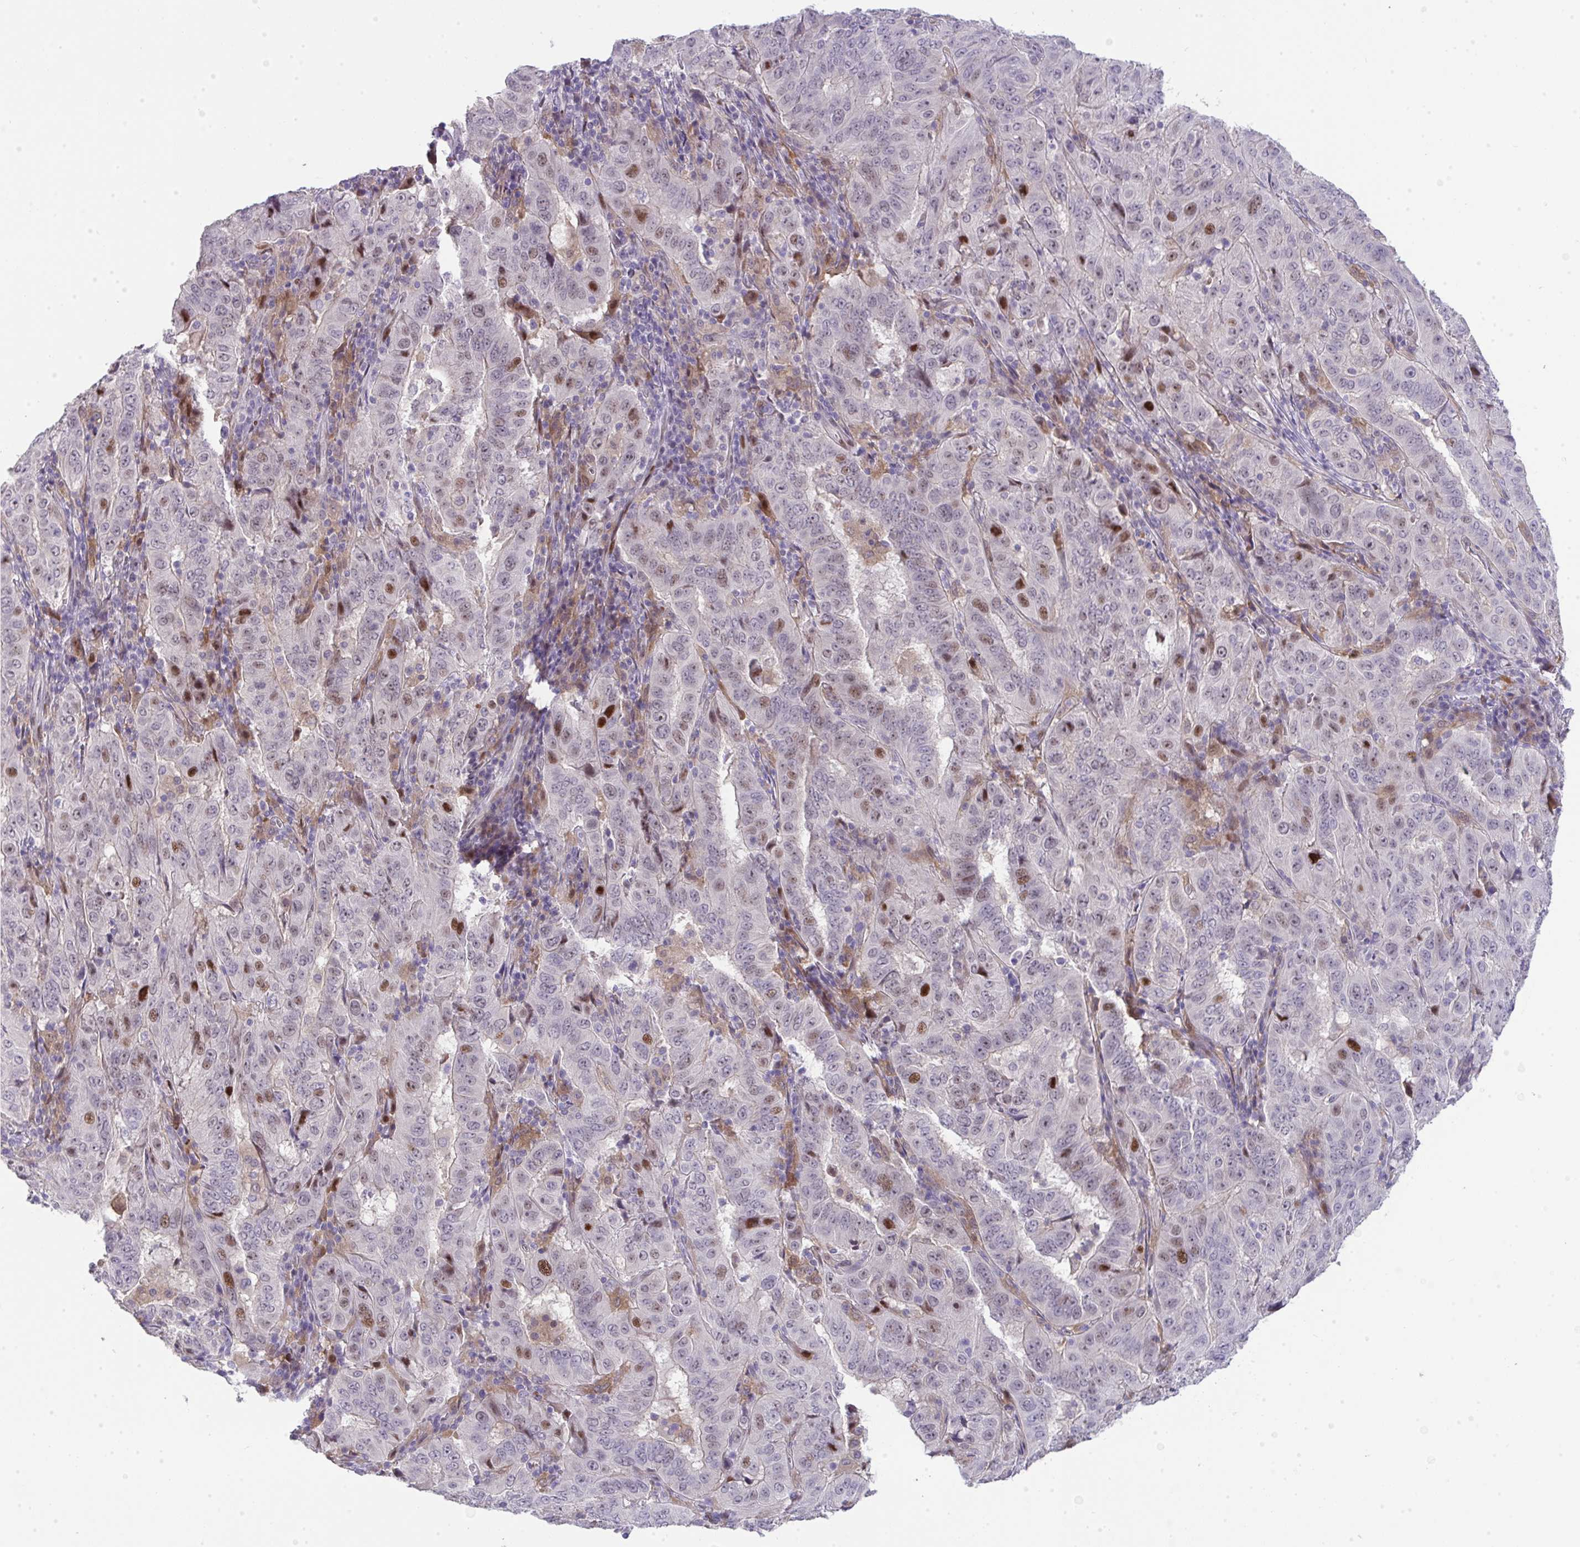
{"staining": {"intensity": "moderate", "quantity": "<25%", "location": "nuclear"}, "tissue": "pancreatic cancer", "cell_type": "Tumor cells", "image_type": "cancer", "snomed": [{"axis": "morphology", "description": "Adenocarcinoma, NOS"}, {"axis": "topography", "description": "Pancreas"}], "caption": "An immunohistochemistry image of tumor tissue is shown. Protein staining in brown highlights moderate nuclear positivity in pancreatic cancer within tumor cells. The protein of interest is shown in brown color, while the nuclei are stained blue.", "gene": "GALNT16", "patient": {"sex": "male", "age": 63}}